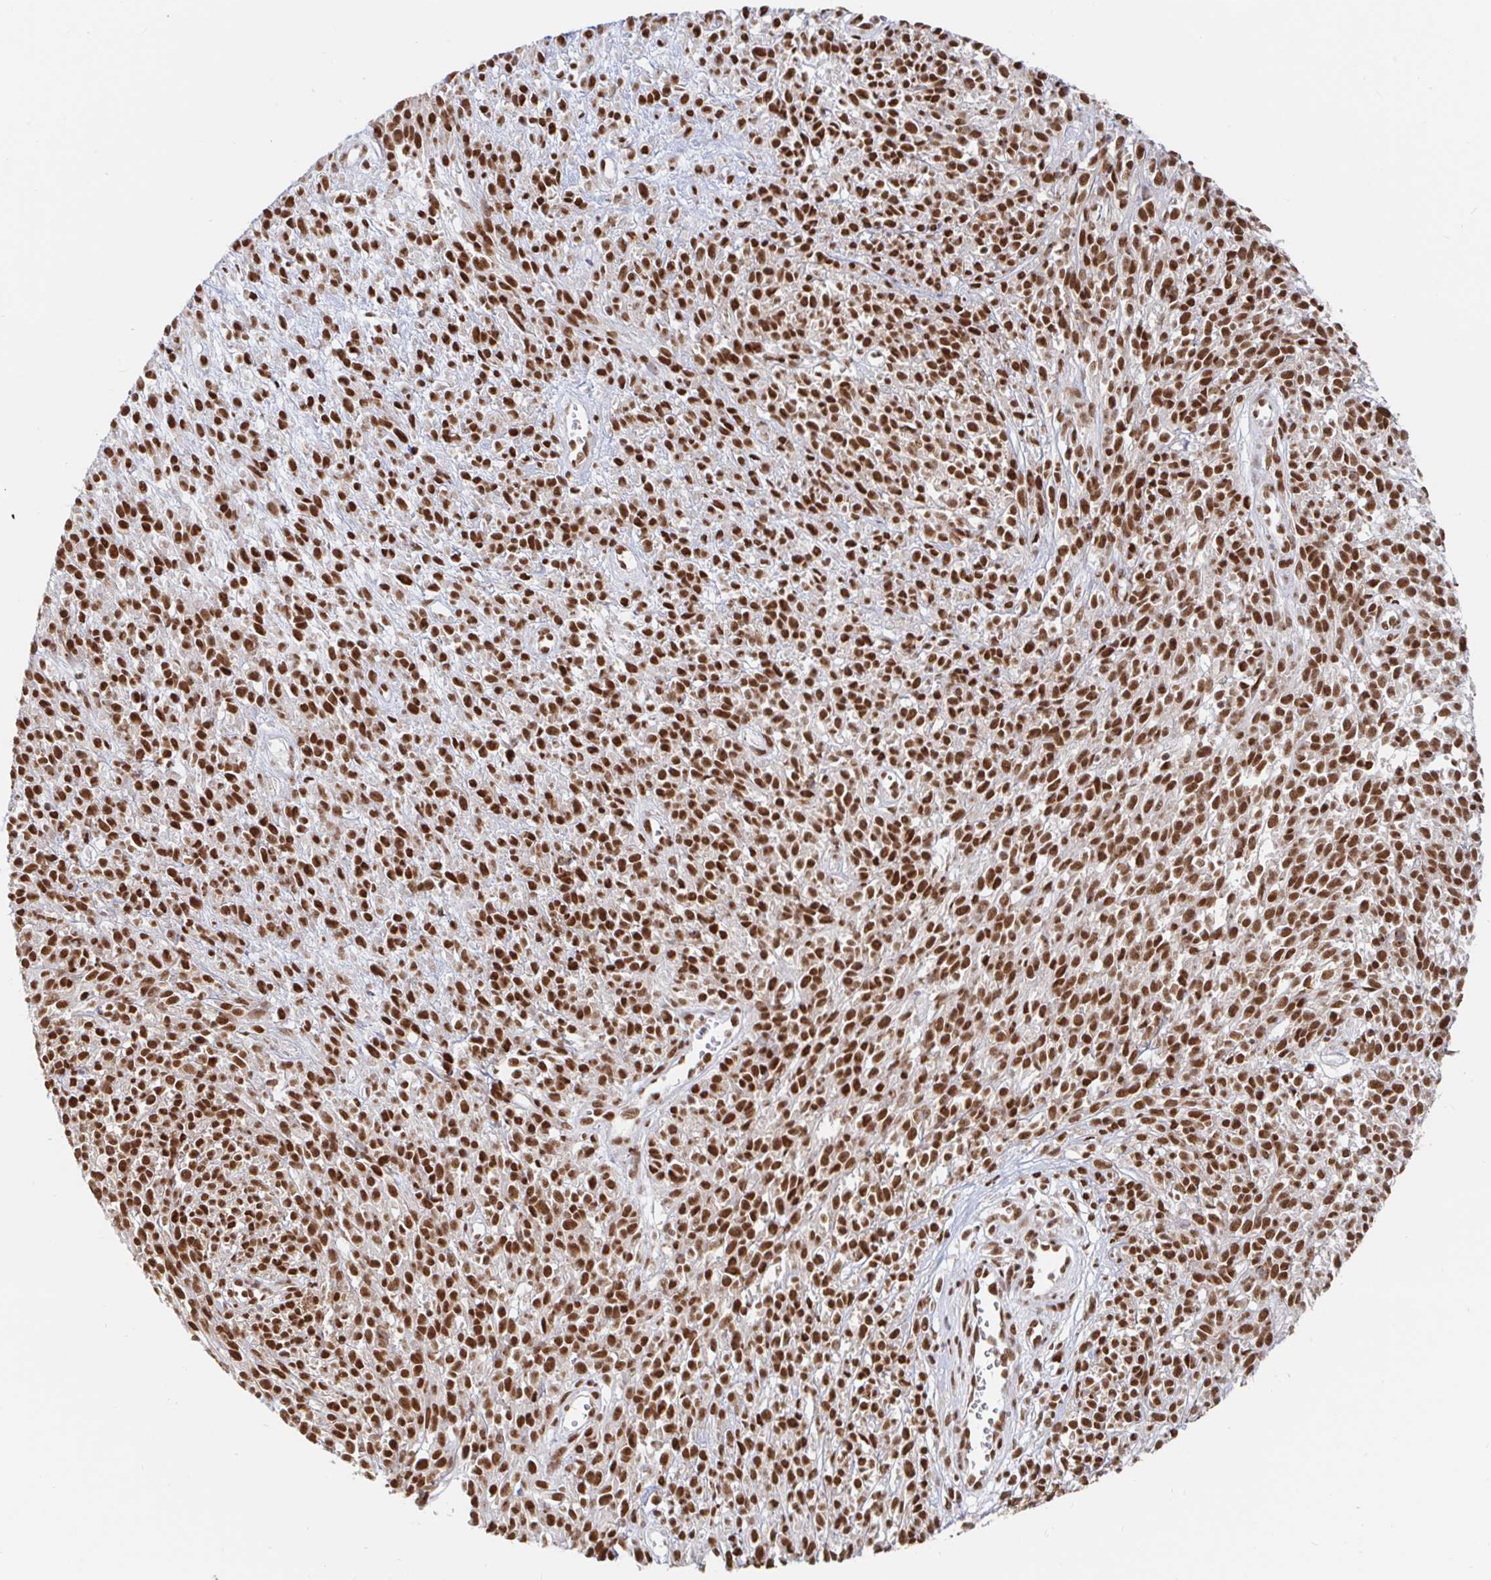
{"staining": {"intensity": "strong", "quantity": ">75%", "location": "nuclear"}, "tissue": "melanoma", "cell_type": "Tumor cells", "image_type": "cancer", "snomed": [{"axis": "morphology", "description": "Malignant melanoma, NOS"}, {"axis": "topography", "description": "Skin"}, {"axis": "topography", "description": "Skin of trunk"}], "caption": "Protein expression analysis of human melanoma reveals strong nuclear positivity in approximately >75% of tumor cells. (Stains: DAB (3,3'-diaminobenzidine) in brown, nuclei in blue, Microscopy: brightfield microscopy at high magnification).", "gene": "RBMX", "patient": {"sex": "male", "age": 74}}